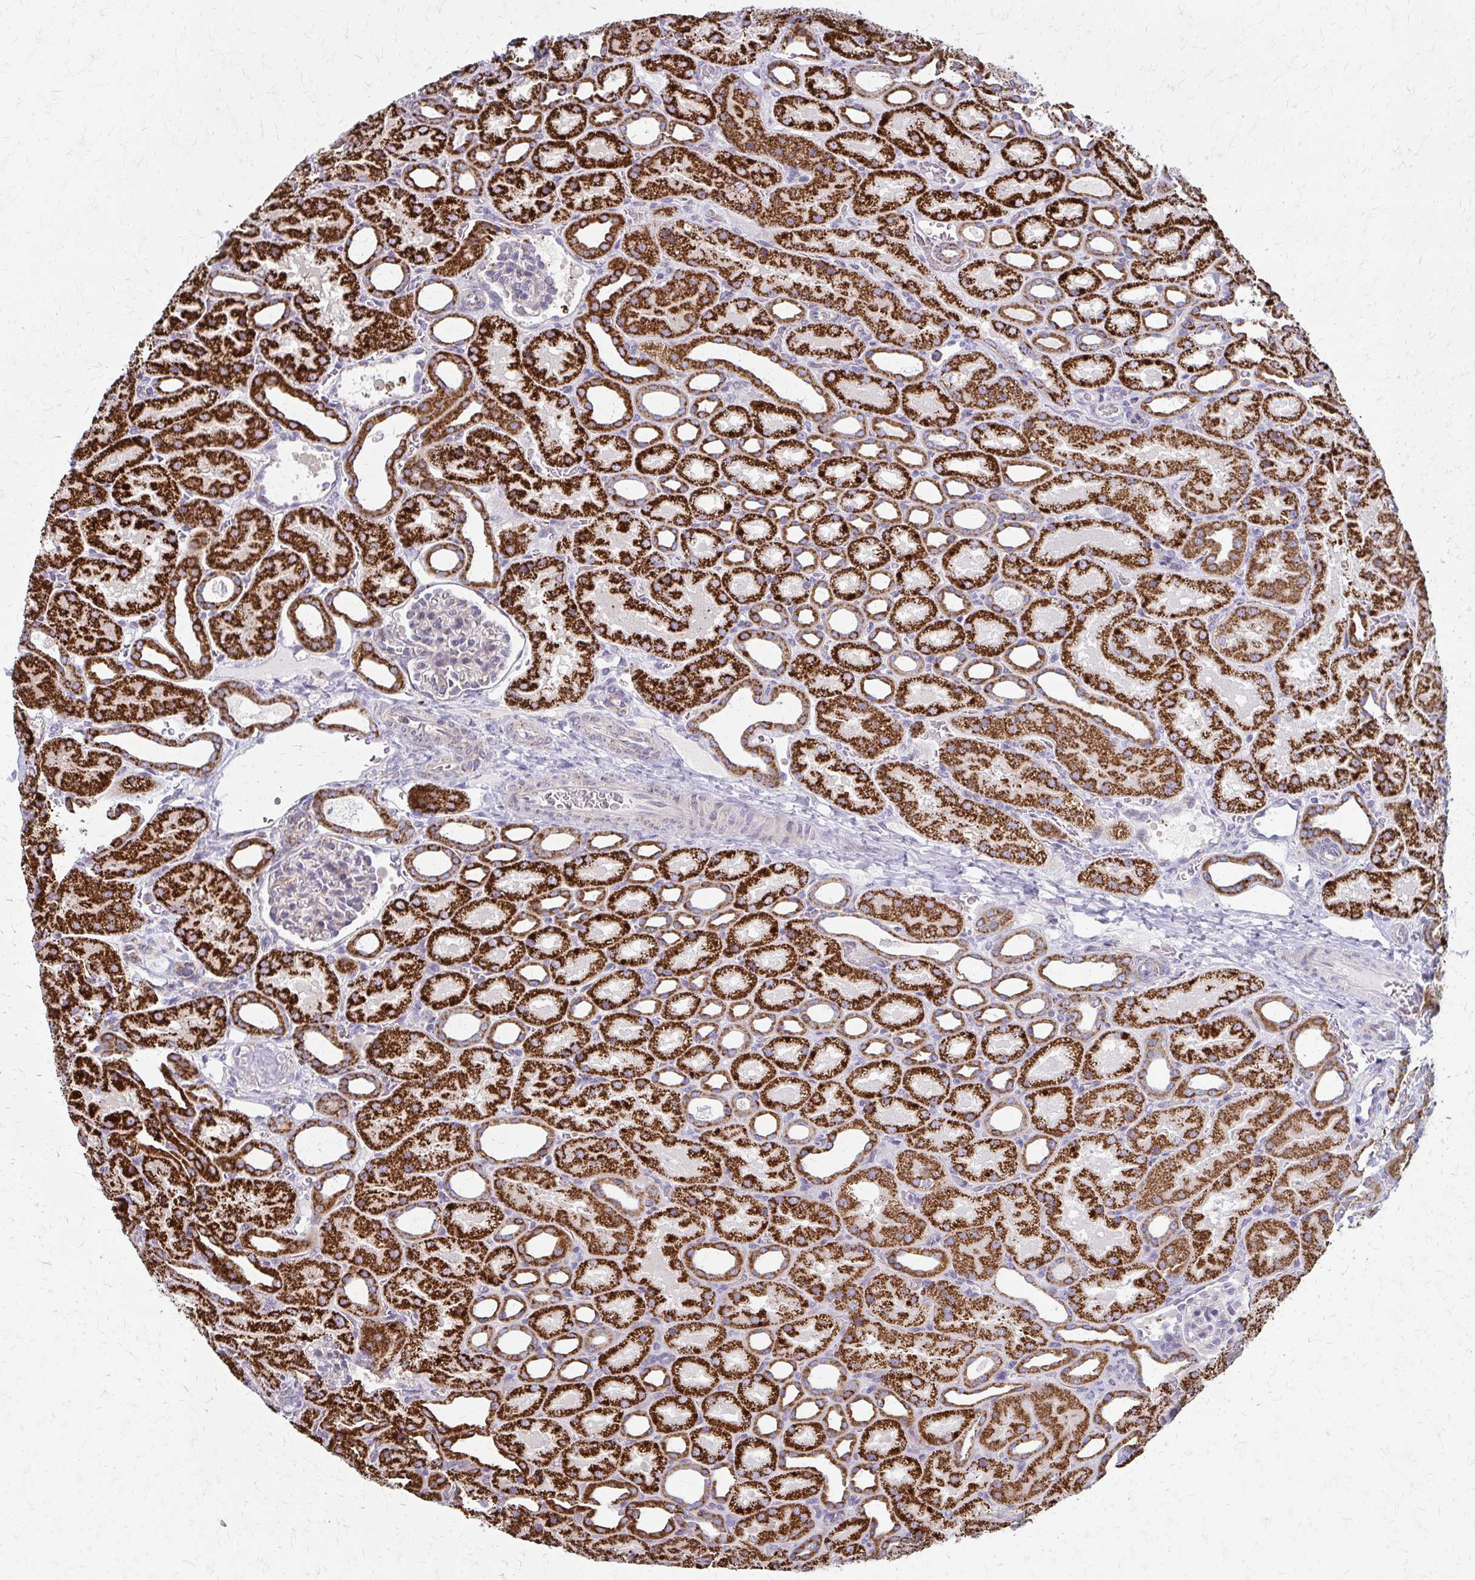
{"staining": {"intensity": "negative", "quantity": "none", "location": "none"}, "tissue": "kidney", "cell_type": "Cells in glomeruli", "image_type": "normal", "snomed": [{"axis": "morphology", "description": "Normal tissue, NOS"}, {"axis": "topography", "description": "Kidney"}], "caption": "The immunohistochemistry (IHC) photomicrograph has no significant positivity in cells in glomeruli of kidney.", "gene": "TVP23A", "patient": {"sex": "male", "age": 2}}